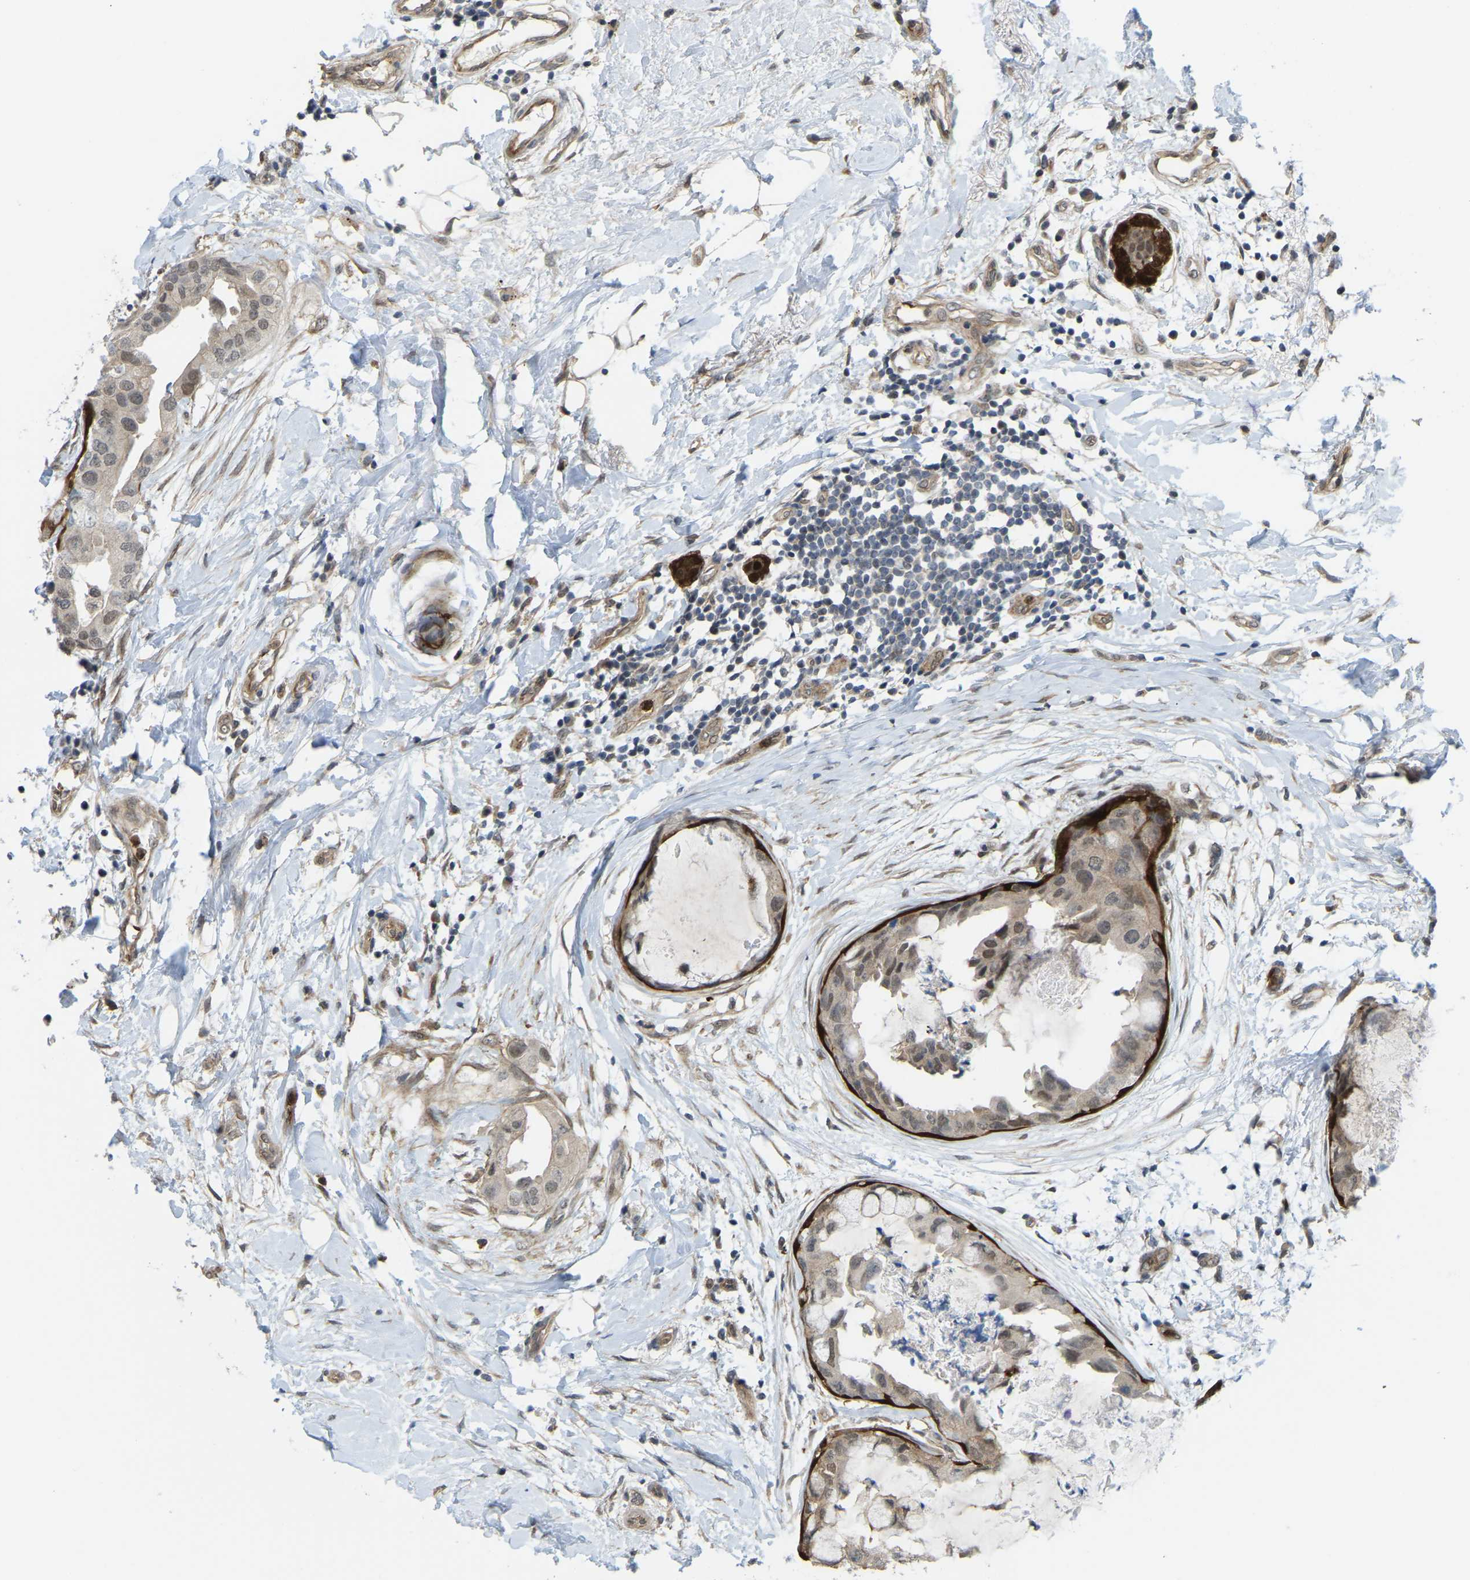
{"staining": {"intensity": "weak", "quantity": ">75%", "location": "nuclear"}, "tissue": "breast cancer", "cell_type": "Tumor cells", "image_type": "cancer", "snomed": [{"axis": "morphology", "description": "Duct carcinoma"}, {"axis": "topography", "description": "Breast"}], "caption": "Immunohistochemical staining of breast intraductal carcinoma reveals low levels of weak nuclear protein positivity in about >75% of tumor cells. (DAB IHC, brown staining for protein, blue staining for nuclei).", "gene": "SERPINB5", "patient": {"sex": "female", "age": 40}}